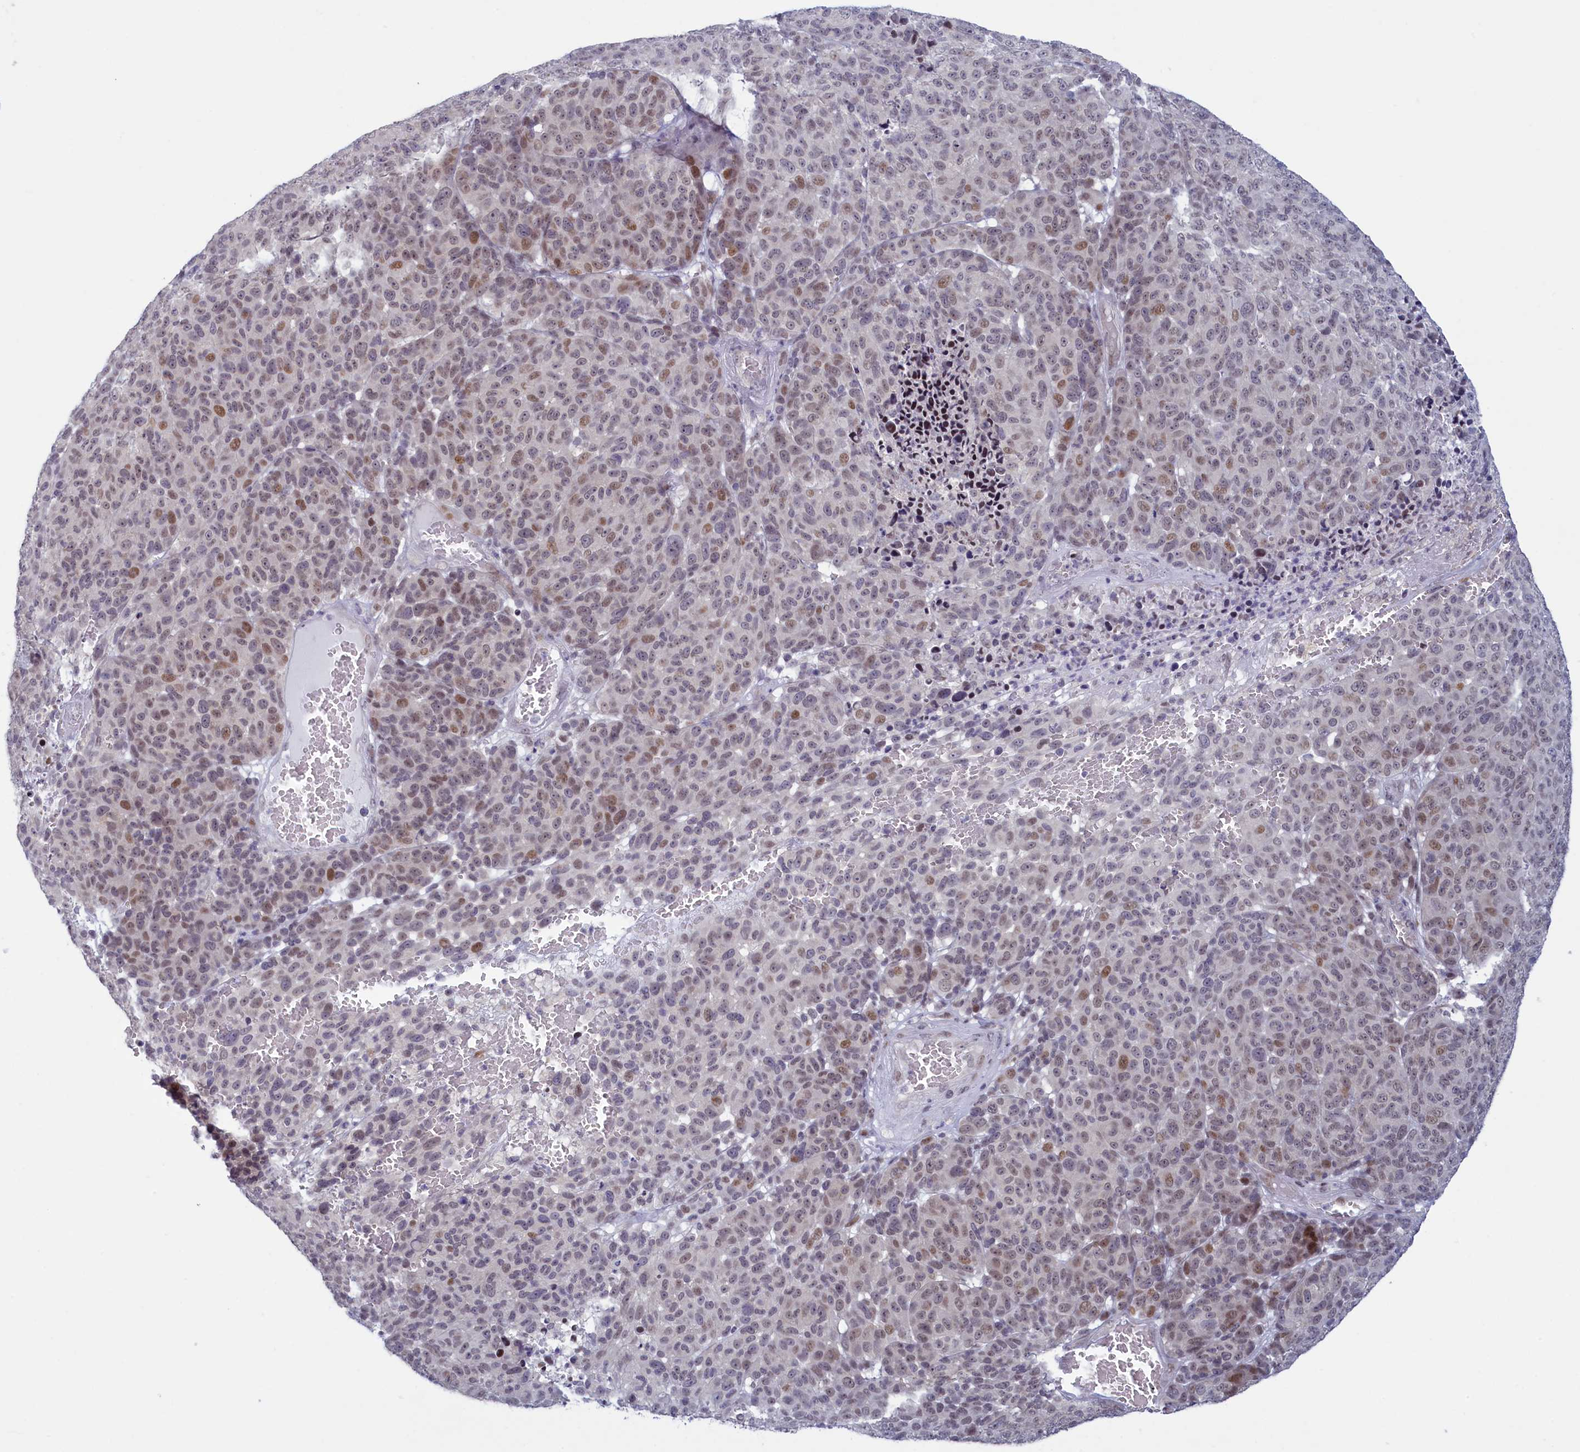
{"staining": {"intensity": "moderate", "quantity": "<25%", "location": "nuclear"}, "tissue": "melanoma", "cell_type": "Tumor cells", "image_type": "cancer", "snomed": [{"axis": "morphology", "description": "Malignant melanoma, NOS"}, {"axis": "topography", "description": "Skin"}], "caption": "A brown stain highlights moderate nuclear positivity of a protein in melanoma tumor cells.", "gene": "ATF7IP2", "patient": {"sex": "male", "age": 49}}